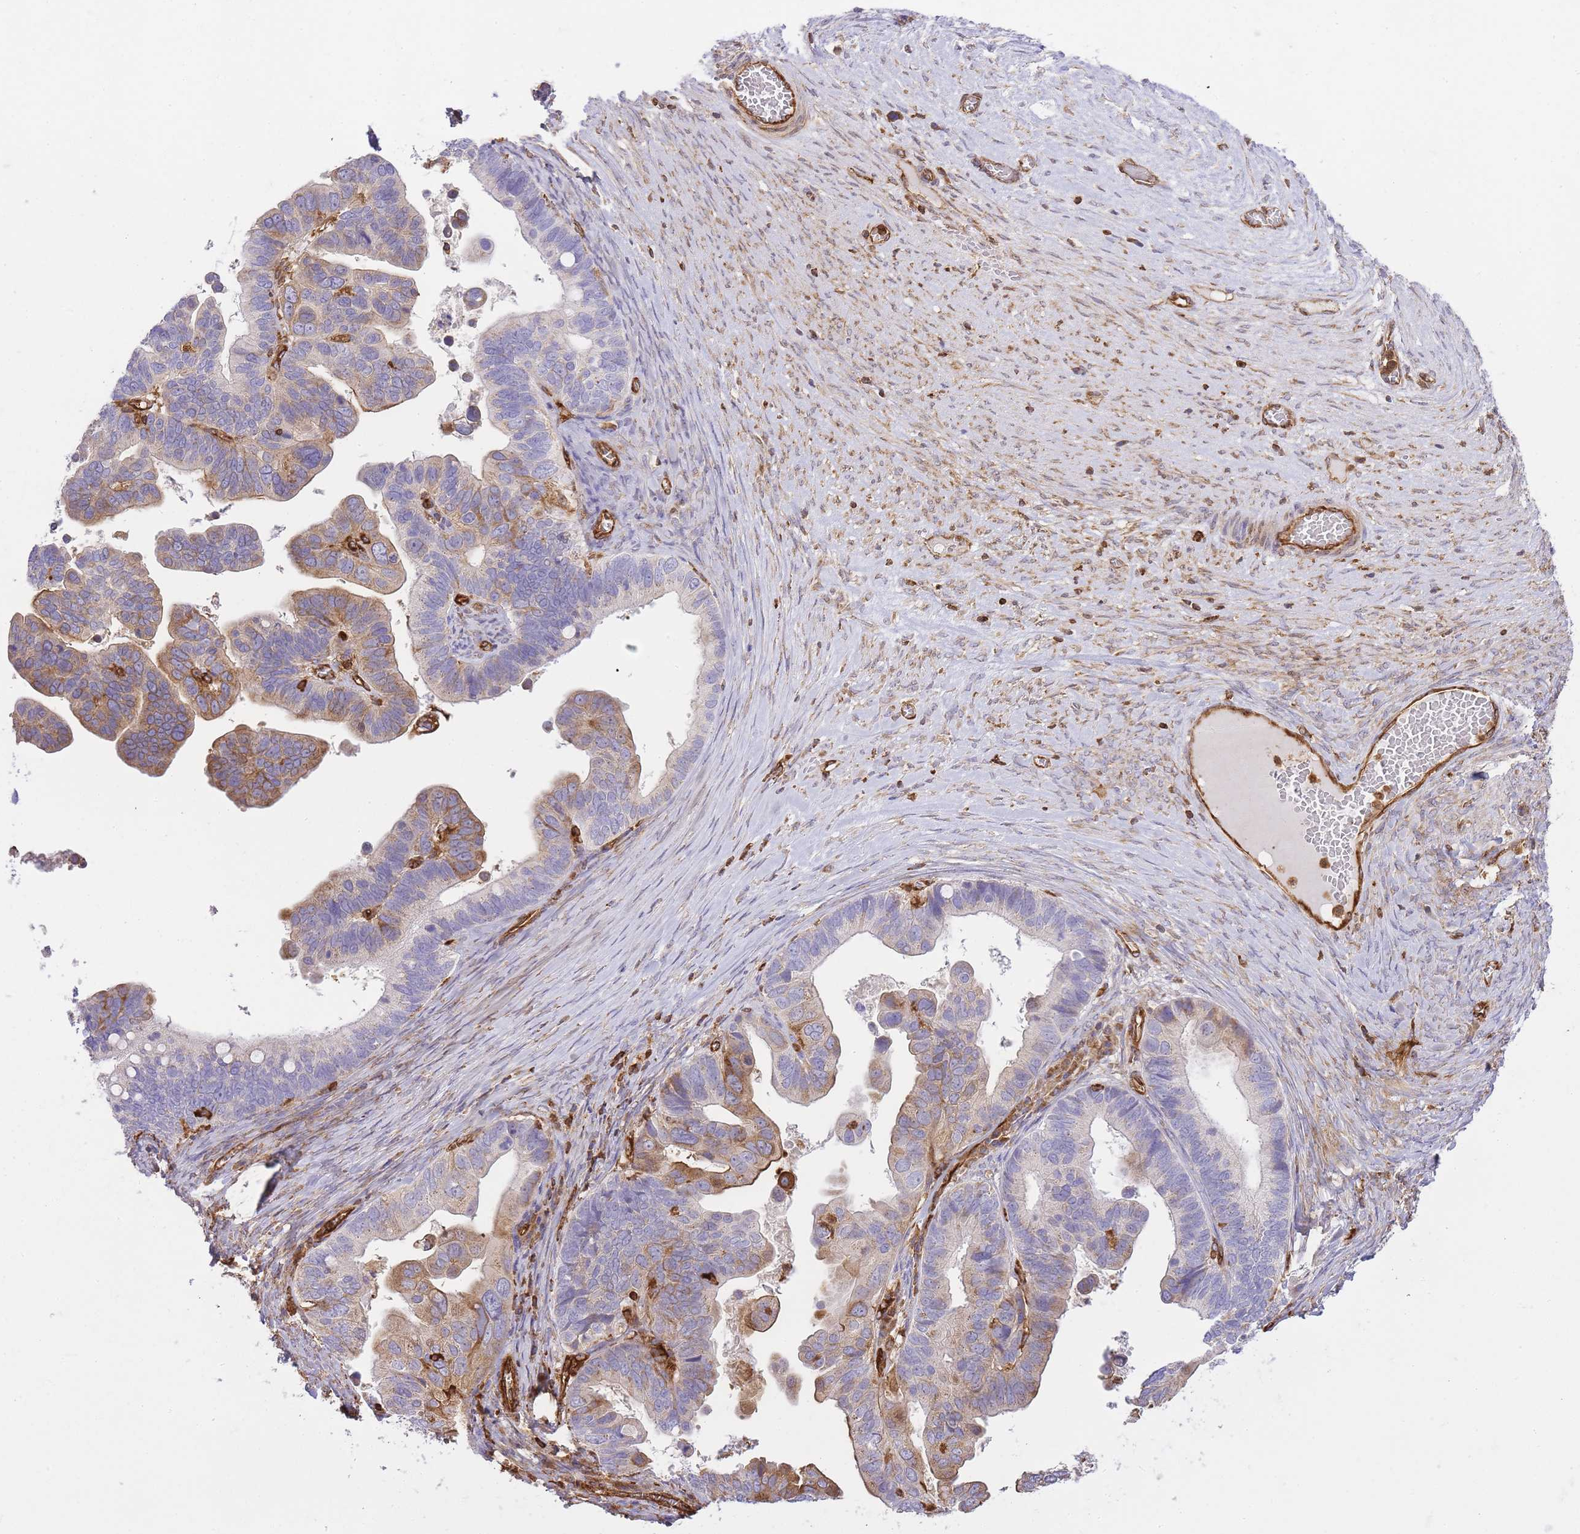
{"staining": {"intensity": "moderate", "quantity": "<25%", "location": "cytoplasmic/membranous"}, "tissue": "ovarian cancer", "cell_type": "Tumor cells", "image_type": "cancer", "snomed": [{"axis": "morphology", "description": "Cystadenocarcinoma, serous, NOS"}, {"axis": "topography", "description": "Ovary"}], "caption": "An immunohistochemistry (IHC) image of neoplastic tissue is shown. Protein staining in brown shows moderate cytoplasmic/membranous positivity in ovarian cancer within tumor cells. (brown staining indicates protein expression, while blue staining denotes nuclei).", "gene": "MSN", "patient": {"sex": "female", "age": 56}}